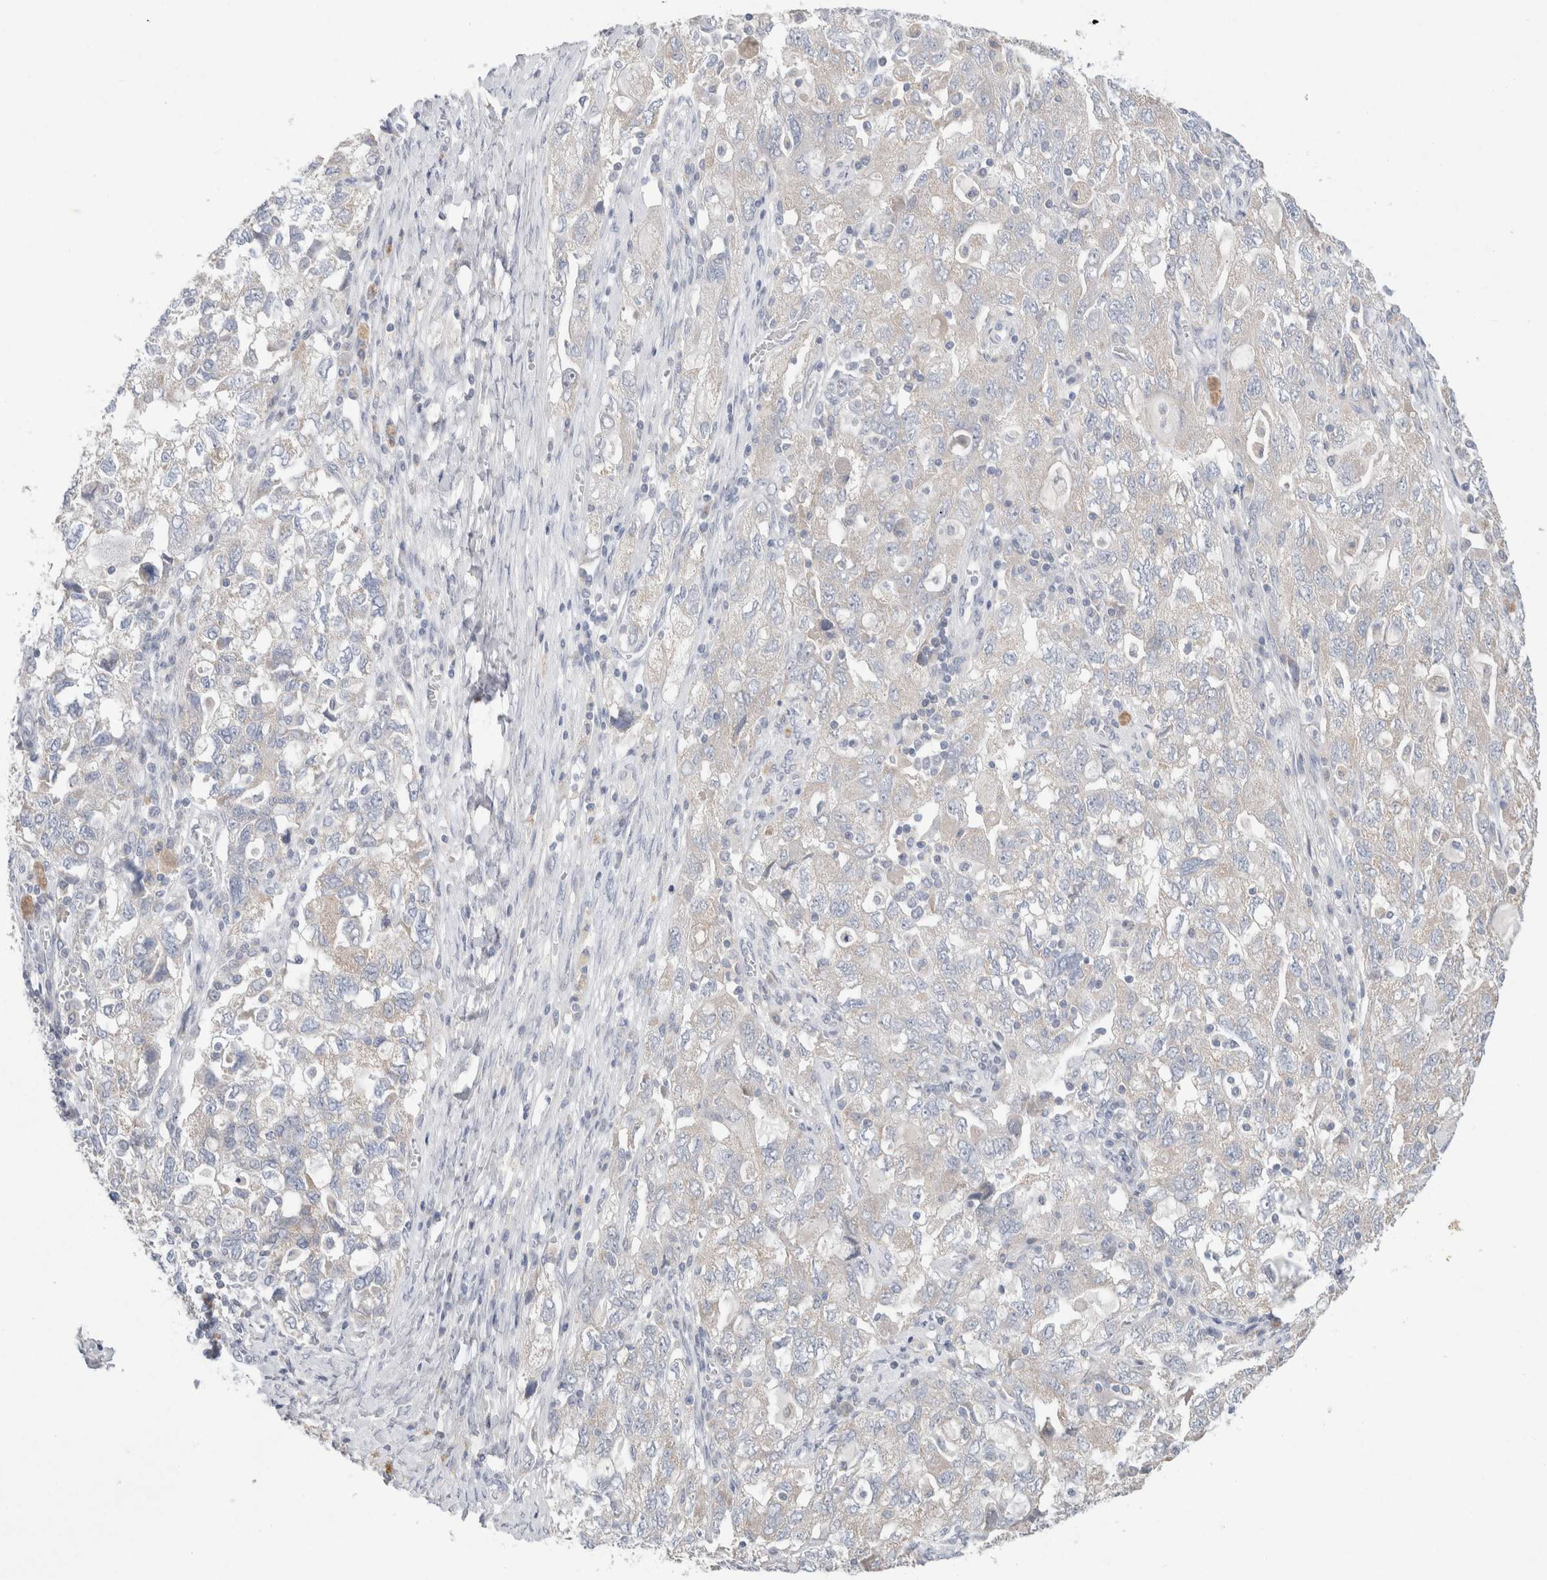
{"staining": {"intensity": "negative", "quantity": "none", "location": "none"}, "tissue": "ovarian cancer", "cell_type": "Tumor cells", "image_type": "cancer", "snomed": [{"axis": "morphology", "description": "Carcinoma, NOS"}, {"axis": "morphology", "description": "Cystadenocarcinoma, serous, NOS"}, {"axis": "topography", "description": "Ovary"}], "caption": "The immunohistochemistry (IHC) image has no significant expression in tumor cells of ovarian cancer (carcinoma) tissue.", "gene": "CMTM4", "patient": {"sex": "female", "age": 69}}